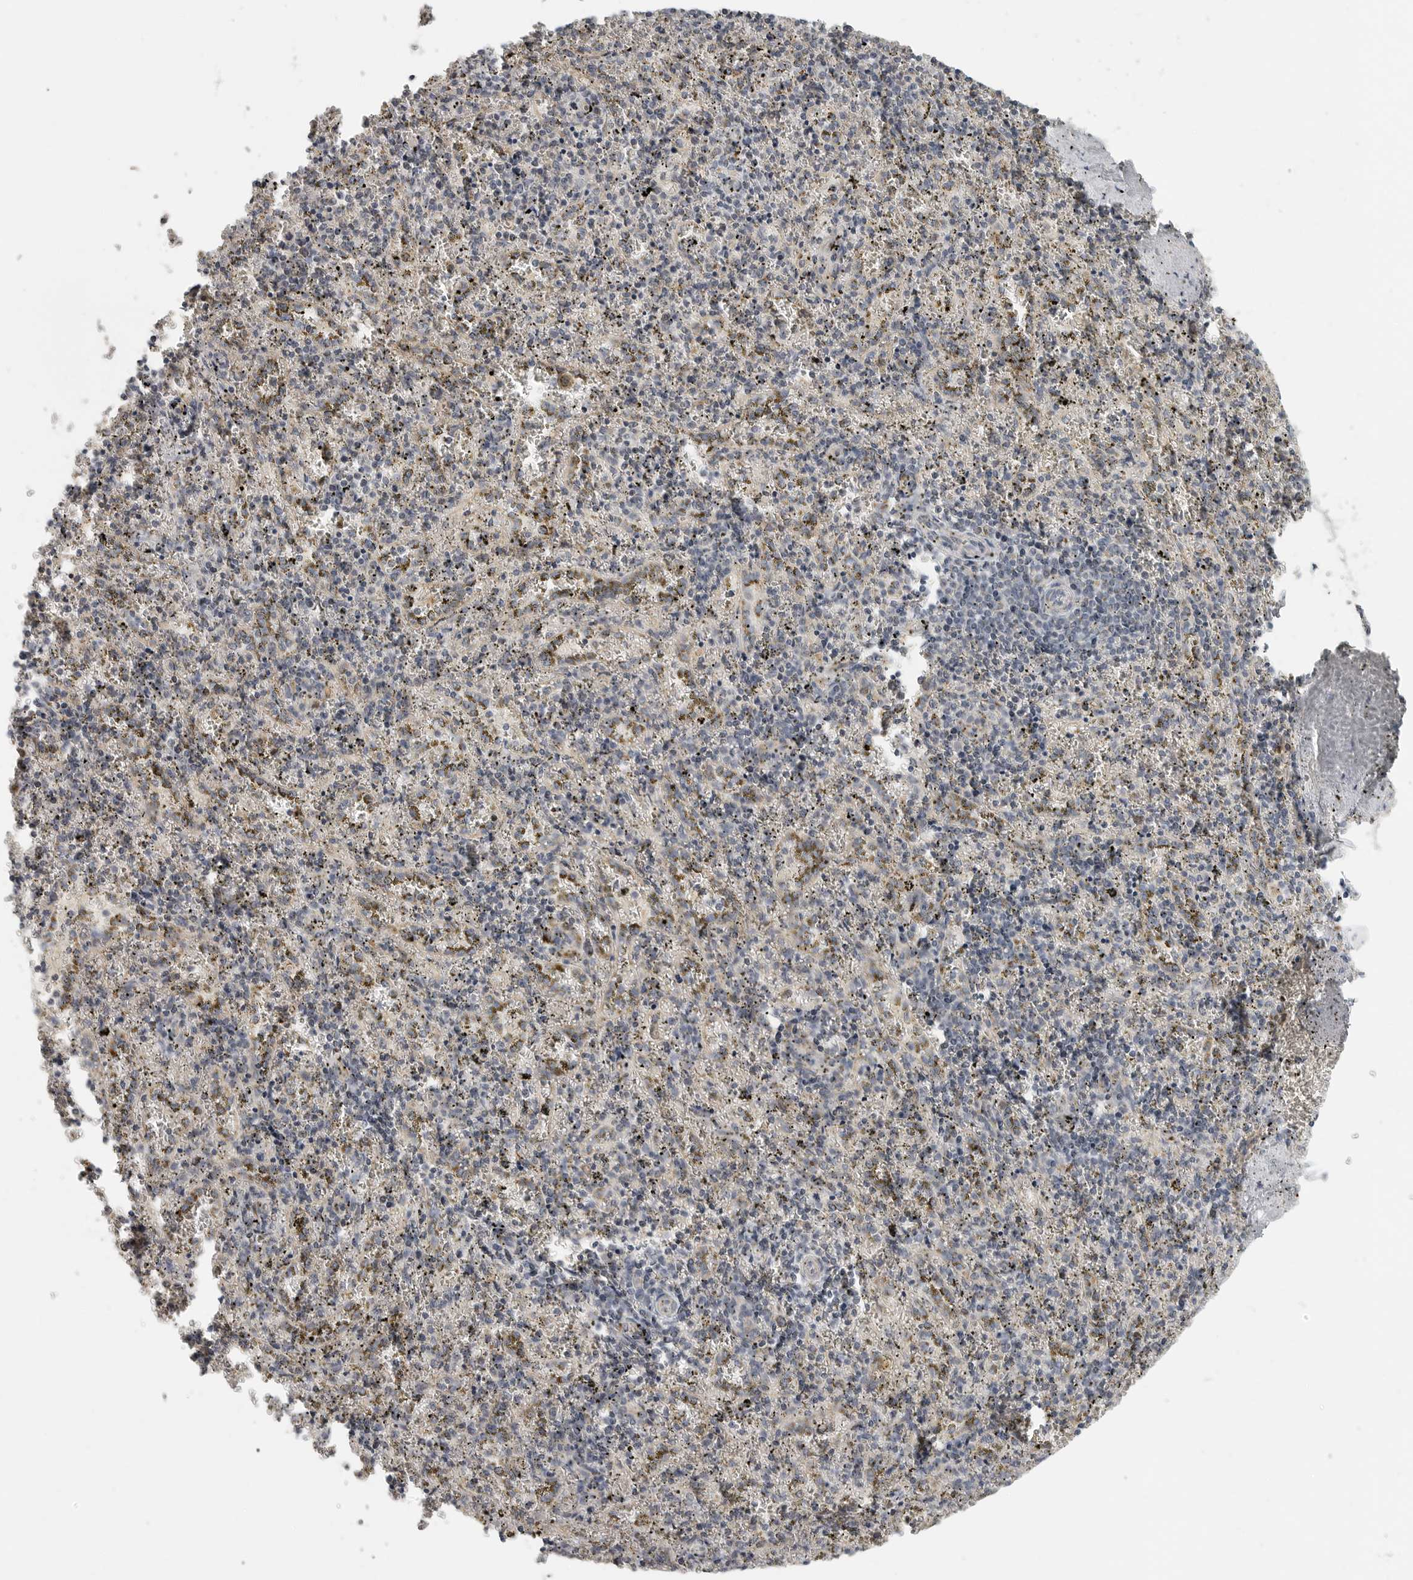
{"staining": {"intensity": "weak", "quantity": "<25%", "location": "cytoplasmic/membranous"}, "tissue": "spleen", "cell_type": "Cells in red pulp", "image_type": "normal", "snomed": [{"axis": "morphology", "description": "Normal tissue, NOS"}, {"axis": "topography", "description": "Spleen"}], "caption": "Immunohistochemistry (IHC) image of benign human spleen stained for a protein (brown), which displays no staining in cells in red pulp. Brightfield microscopy of IHC stained with DAB (3,3'-diaminobenzidine) (brown) and hematoxylin (blue), captured at high magnification.", "gene": "RXFP3", "patient": {"sex": "male", "age": 11}}